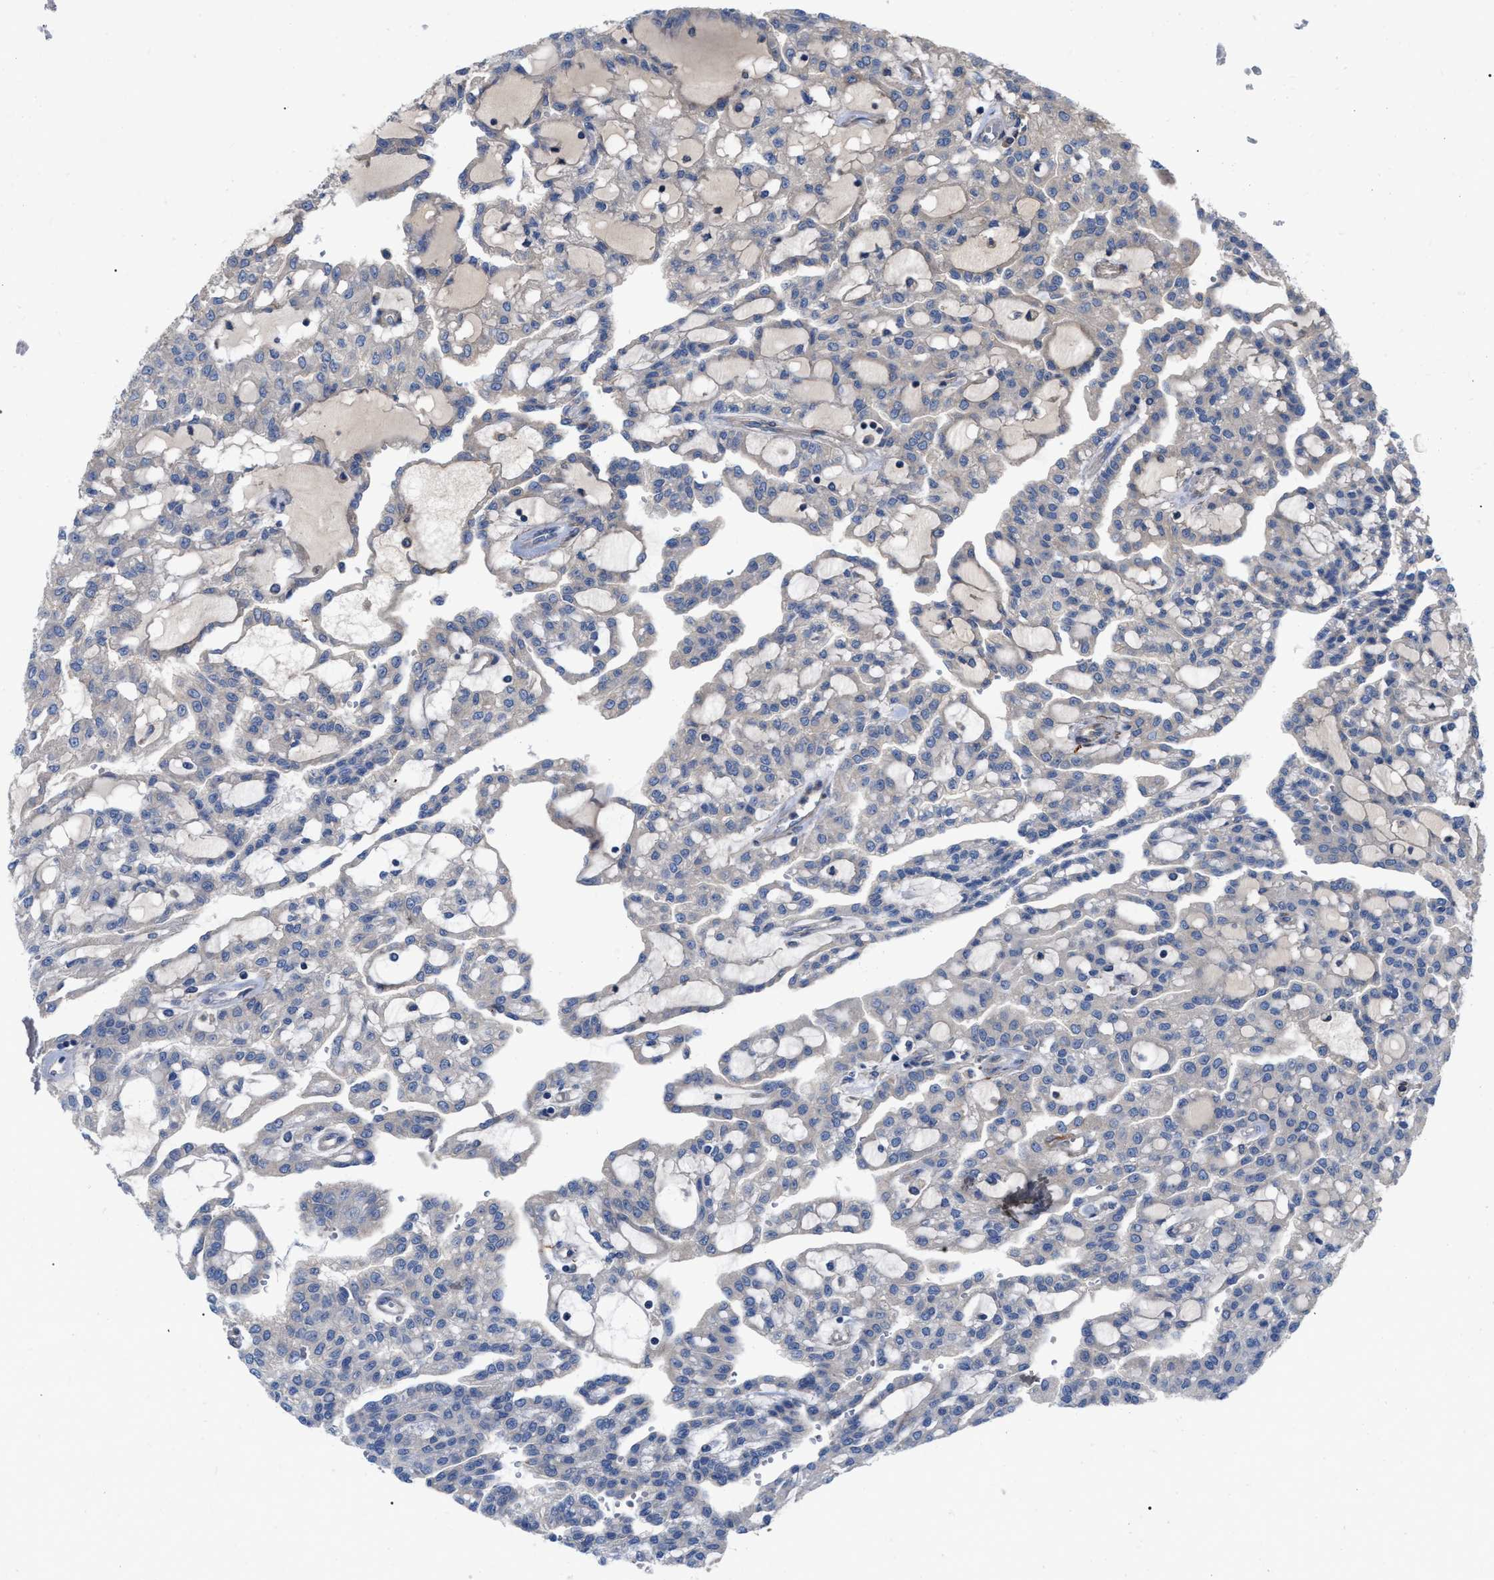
{"staining": {"intensity": "negative", "quantity": "none", "location": "none"}, "tissue": "renal cancer", "cell_type": "Tumor cells", "image_type": "cancer", "snomed": [{"axis": "morphology", "description": "Adenocarcinoma, NOS"}, {"axis": "topography", "description": "Kidney"}], "caption": "There is no significant positivity in tumor cells of adenocarcinoma (renal). (DAB (3,3'-diaminobenzidine) IHC, high magnification).", "gene": "RABEP1", "patient": {"sex": "male", "age": 63}}